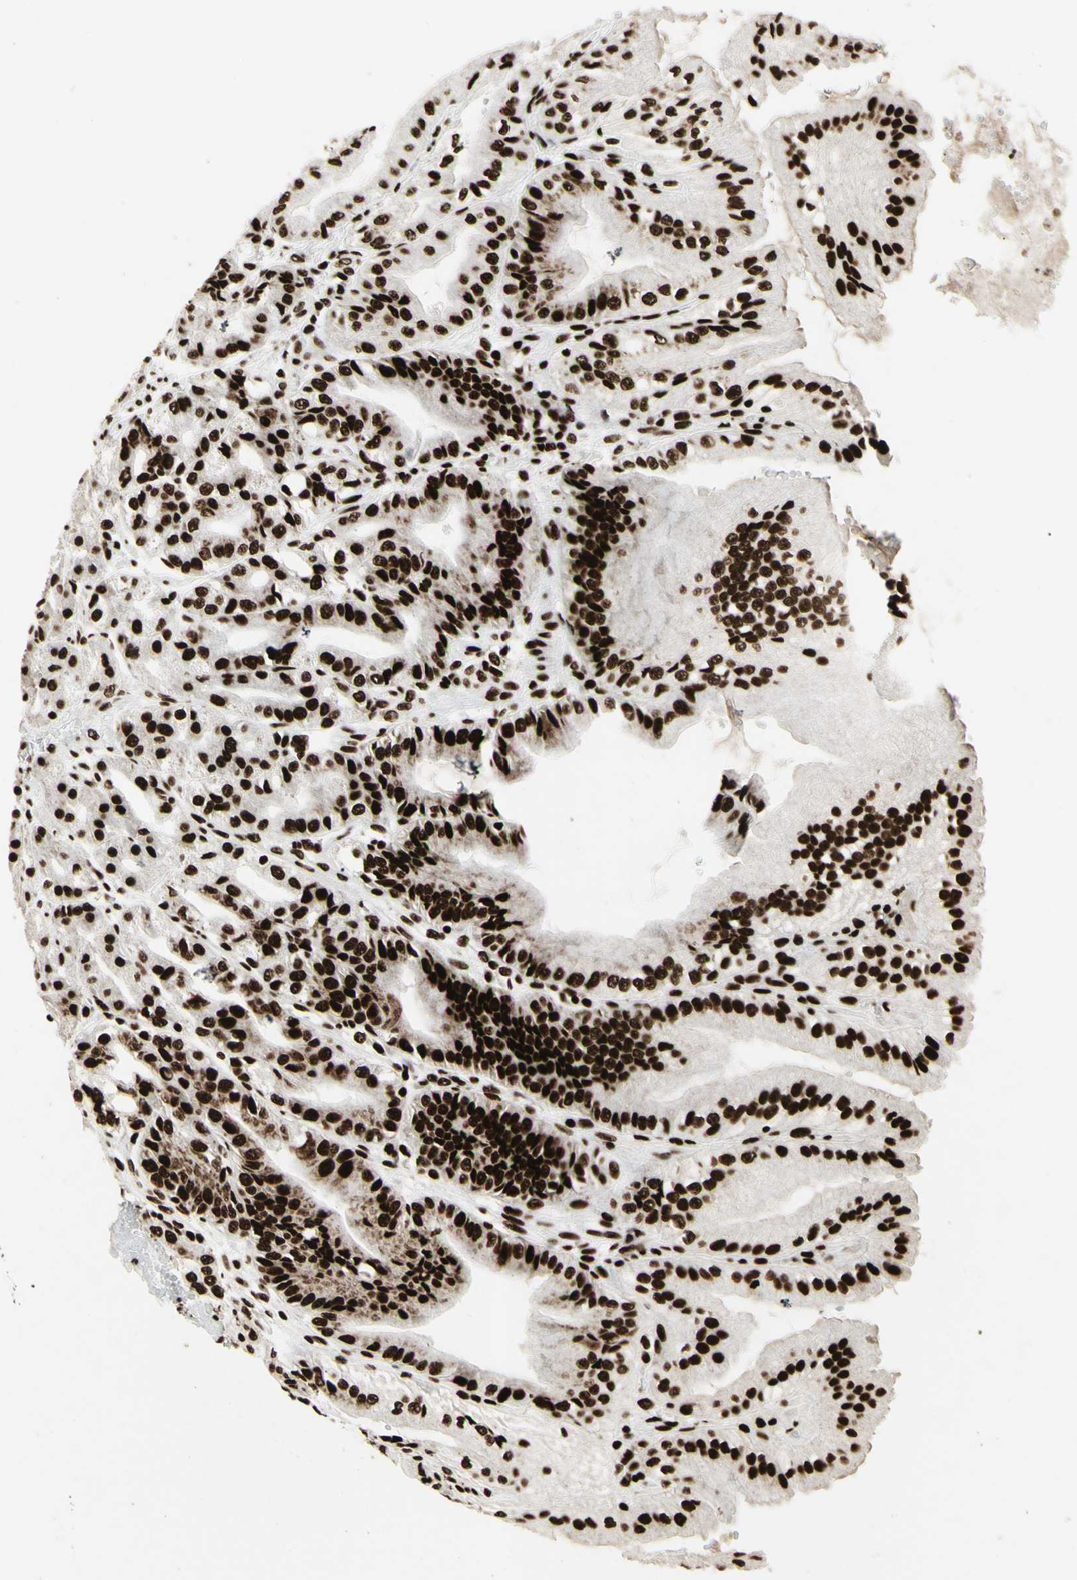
{"staining": {"intensity": "strong", "quantity": ">75%", "location": "nuclear"}, "tissue": "stomach", "cell_type": "Glandular cells", "image_type": "normal", "snomed": [{"axis": "morphology", "description": "Normal tissue, NOS"}, {"axis": "topography", "description": "Stomach, lower"}], "caption": "An immunohistochemistry micrograph of benign tissue is shown. Protein staining in brown shows strong nuclear positivity in stomach within glandular cells. (DAB IHC, brown staining for protein, blue staining for nuclei).", "gene": "U2AF2", "patient": {"sex": "male", "age": 71}}